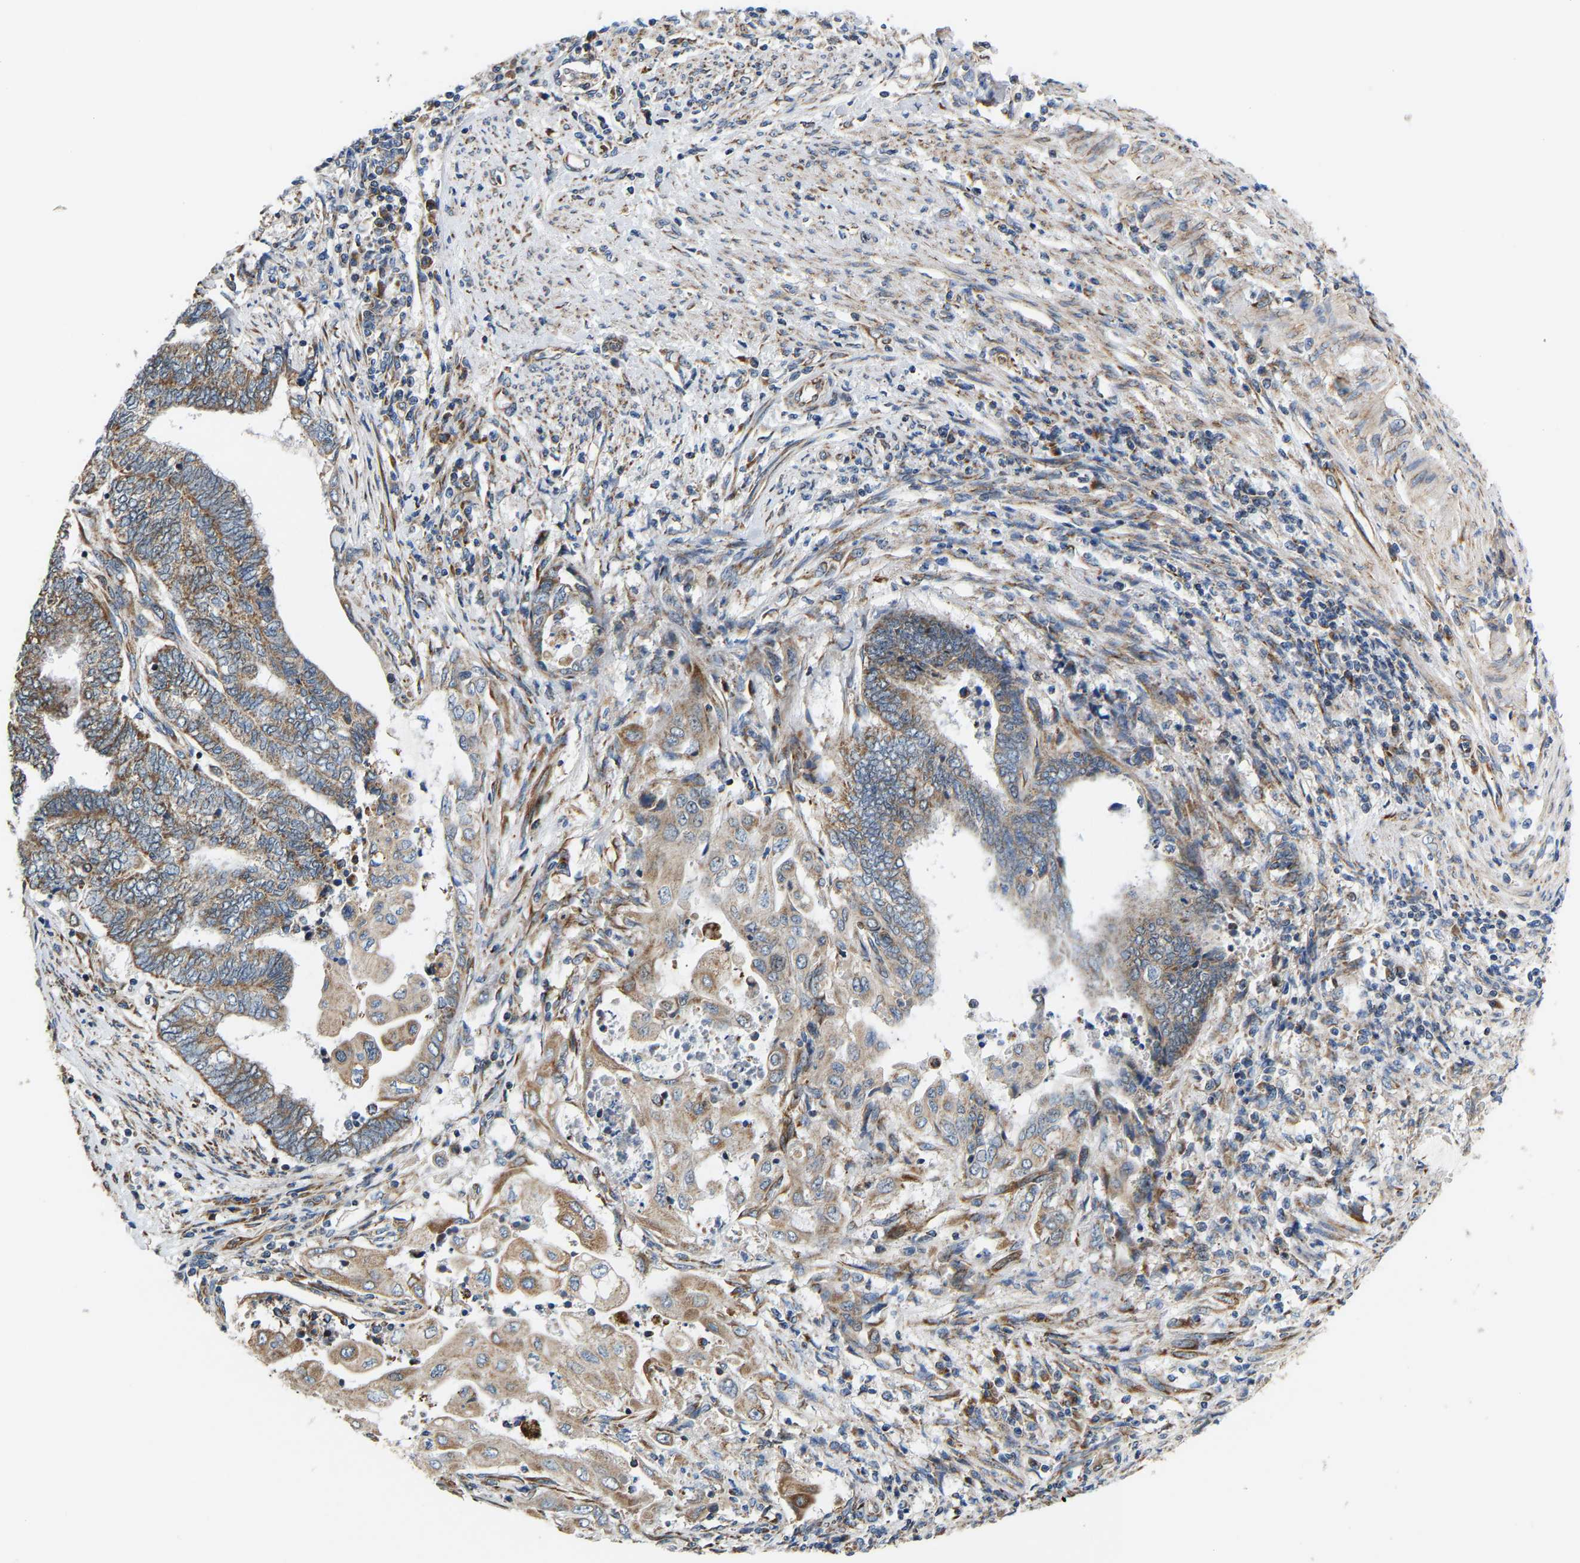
{"staining": {"intensity": "moderate", "quantity": ">75%", "location": "cytoplasmic/membranous"}, "tissue": "endometrial cancer", "cell_type": "Tumor cells", "image_type": "cancer", "snomed": [{"axis": "morphology", "description": "Adenocarcinoma, NOS"}, {"axis": "topography", "description": "Uterus"}, {"axis": "topography", "description": "Endometrium"}], "caption": "DAB immunohistochemical staining of human endometrial cancer shows moderate cytoplasmic/membranous protein staining in about >75% of tumor cells. (IHC, brightfield microscopy, high magnification).", "gene": "TMEM168", "patient": {"sex": "female", "age": 70}}